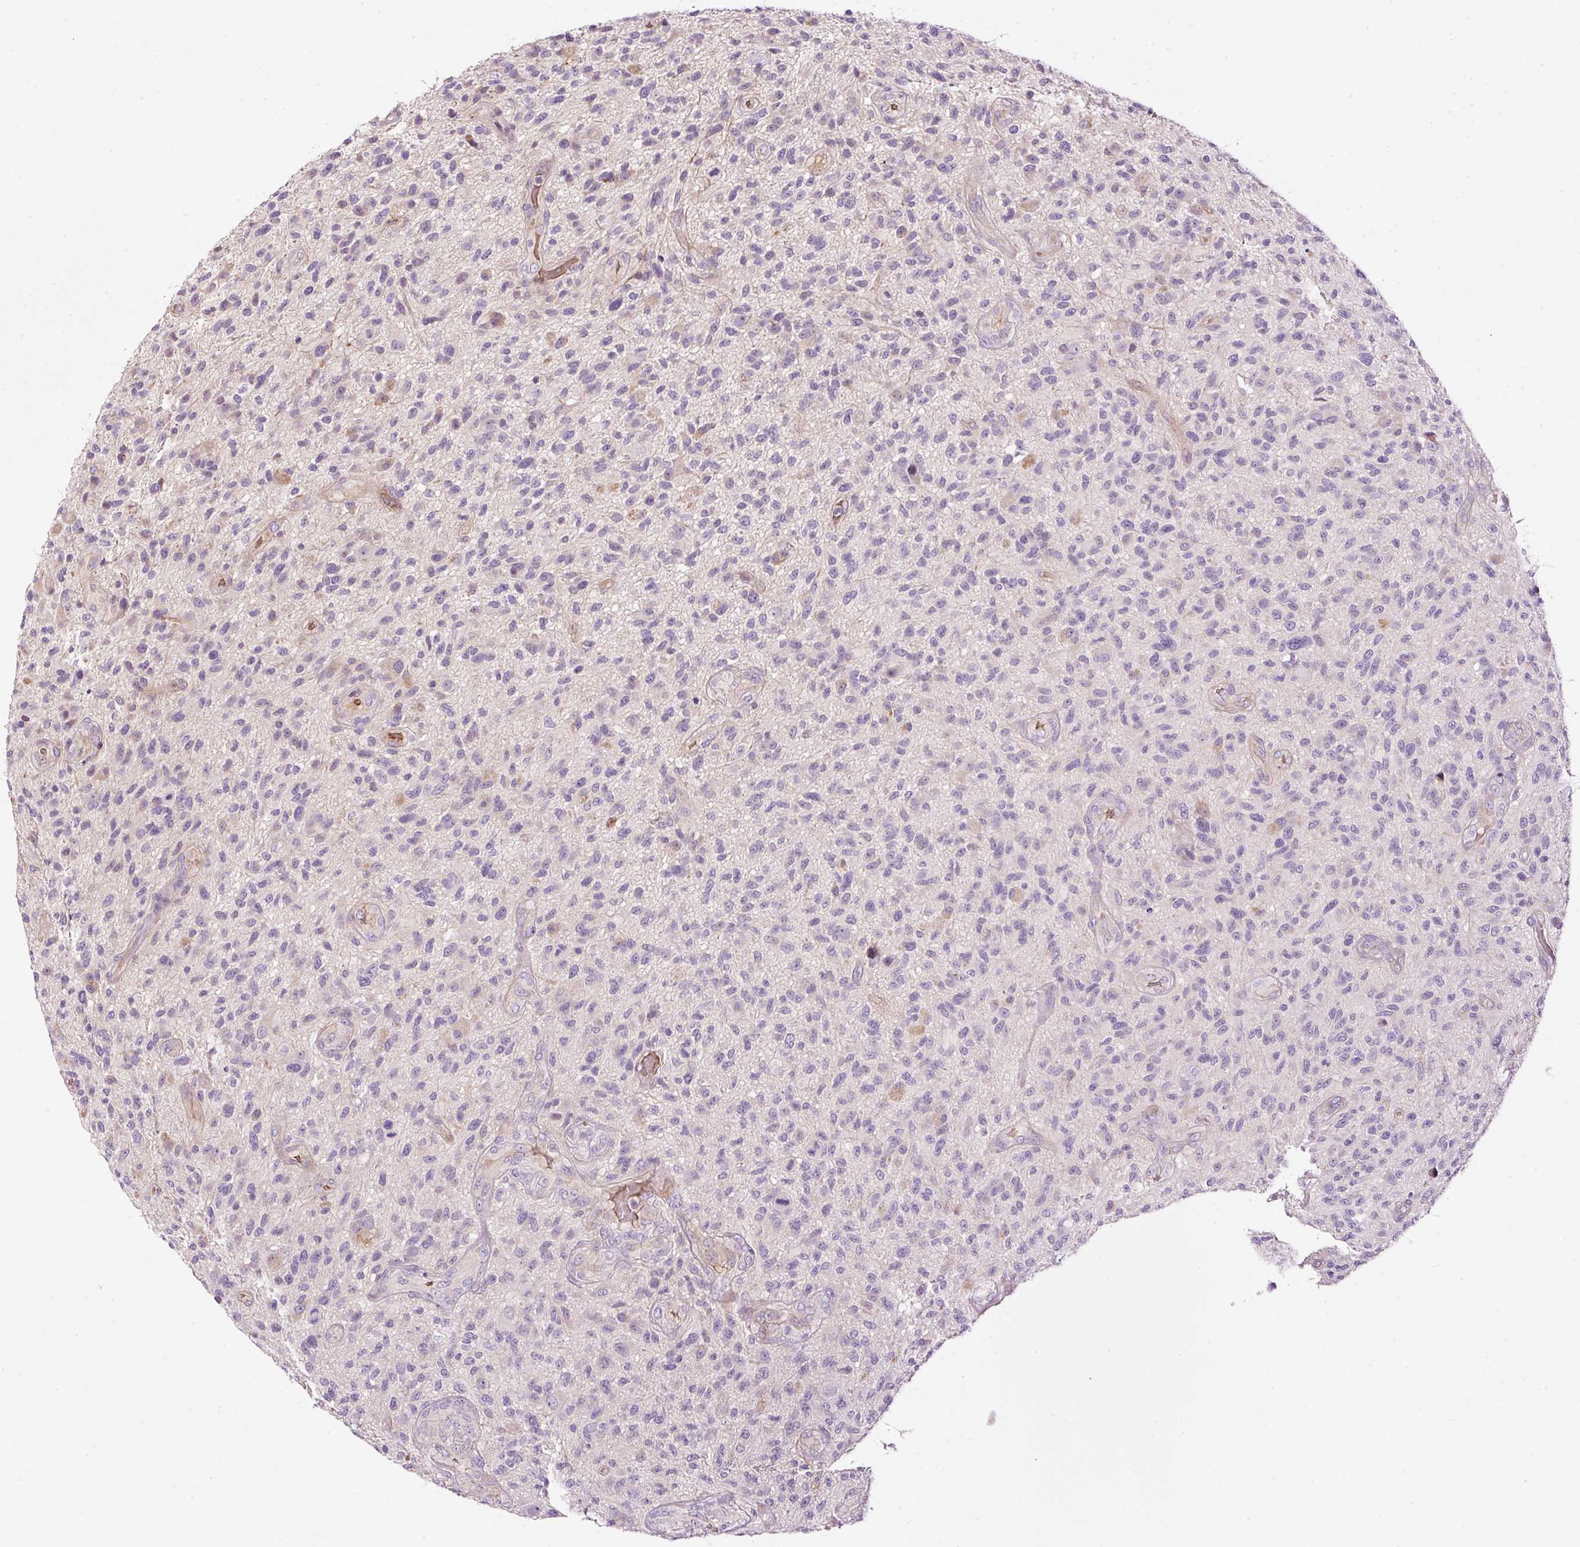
{"staining": {"intensity": "negative", "quantity": "none", "location": "none"}, "tissue": "glioma", "cell_type": "Tumor cells", "image_type": "cancer", "snomed": [{"axis": "morphology", "description": "Glioma, malignant, High grade"}, {"axis": "topography", "description": "Brain"}], "caption": "Micrograph shows no protein positivity in tumor cells of malignant glioma (high-grade) tissue. (DAB IHC with hematoxylin counter stain).", "gene": "USHBP1", "patient": {"sex": "male", "age": 47}}